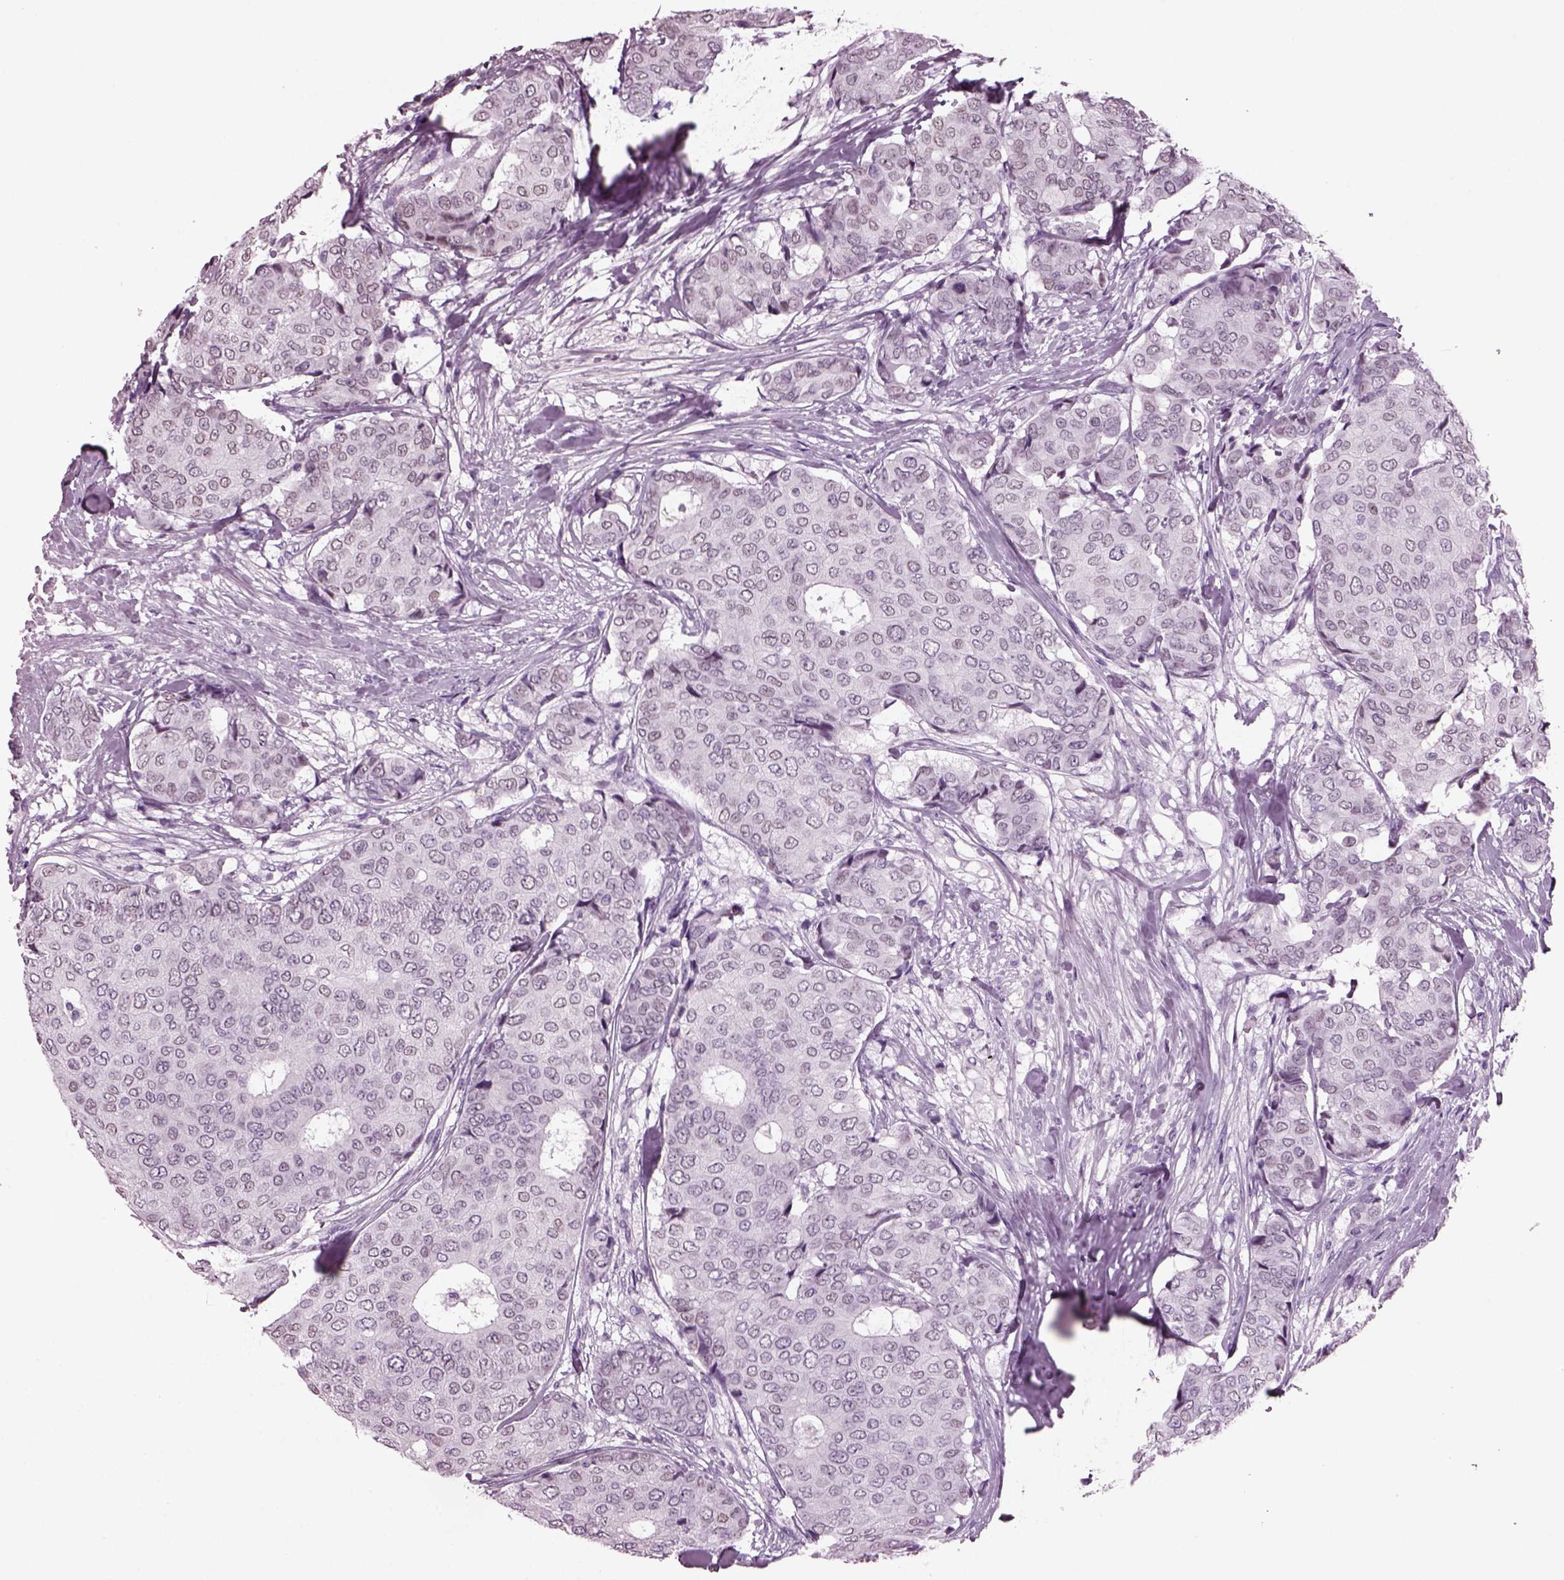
{"staining": {"intensity": "negative", "quantity": "none", "location": "none"}, "tissue": "breast cancer", "cell_type": "Tumor cells", "image_type": "cancer", "snomed": [{"axis": "morphology", "description": "Duct carcinoma"}, {"axis": "topography", "description": "Breast"}], "caption": "Breast cancer stained for a protein using IHC reveals no positivity tumor cells.", "gene": "KRTAP3-2", "patient": {"sex": "female", "age": 75}}